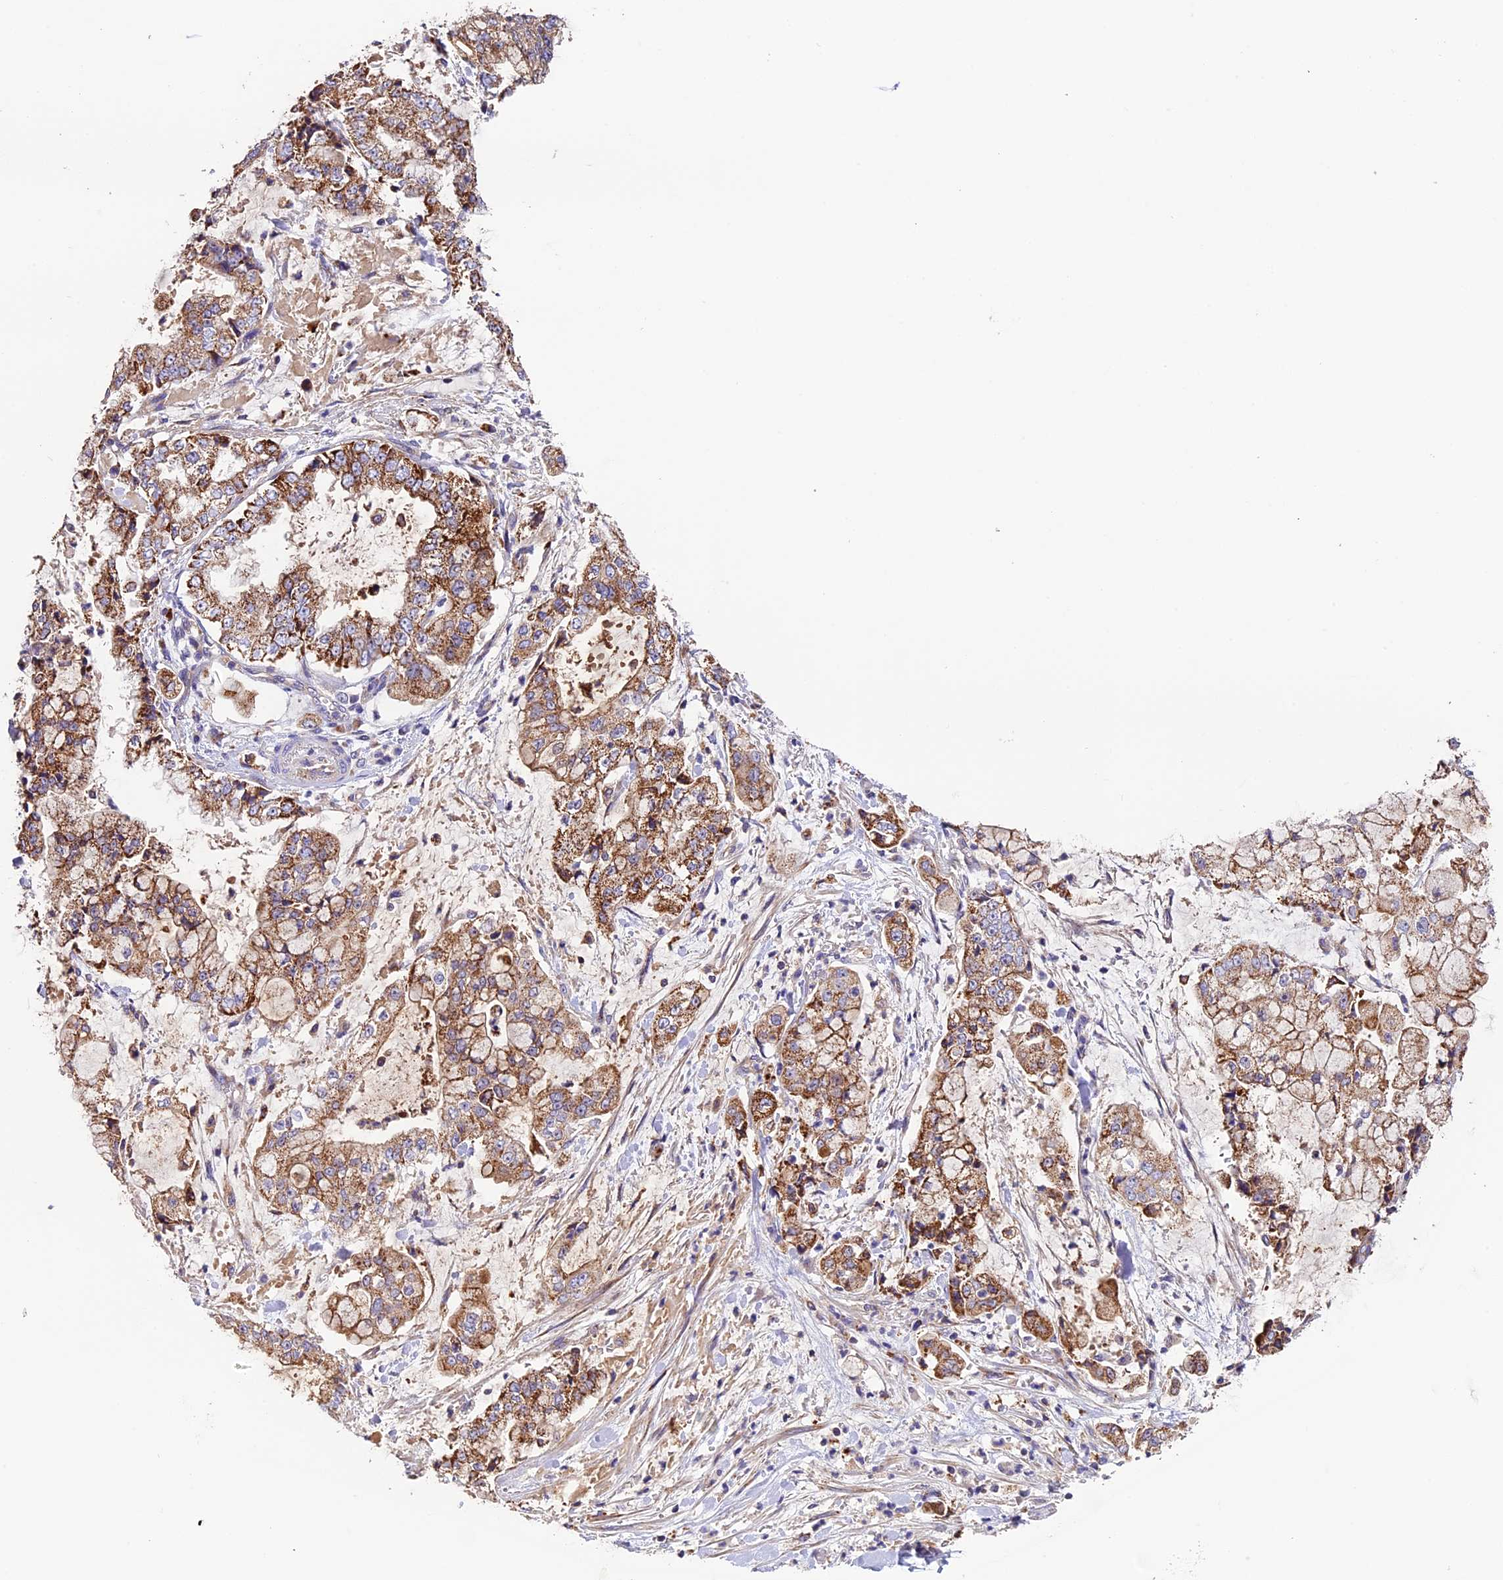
{"staining": {"intensity": "moderate", "quantity": ">75%", "location": "cytoplasmic/membranous"}, "tissue": "stomach cancer", "cell_type": "Tumor cells", "image_type": "cancer", "snomed": [{"axis": "morphology", "description": "Adenocarcinoma, NOS"}, {"axis": "topography", "description": "Stomach"}], "caption": "A micrograph of adenocarcinoma (stomach) stained for a protein displays moderate cytoplasmic/membranous brown staining in tumor cells. Immunohistochemistry (ihc) stains the protein in brown and the nuclei are stained blue.", "gene": "METTL22", "patient": {"sex": "male", "age": 76}}